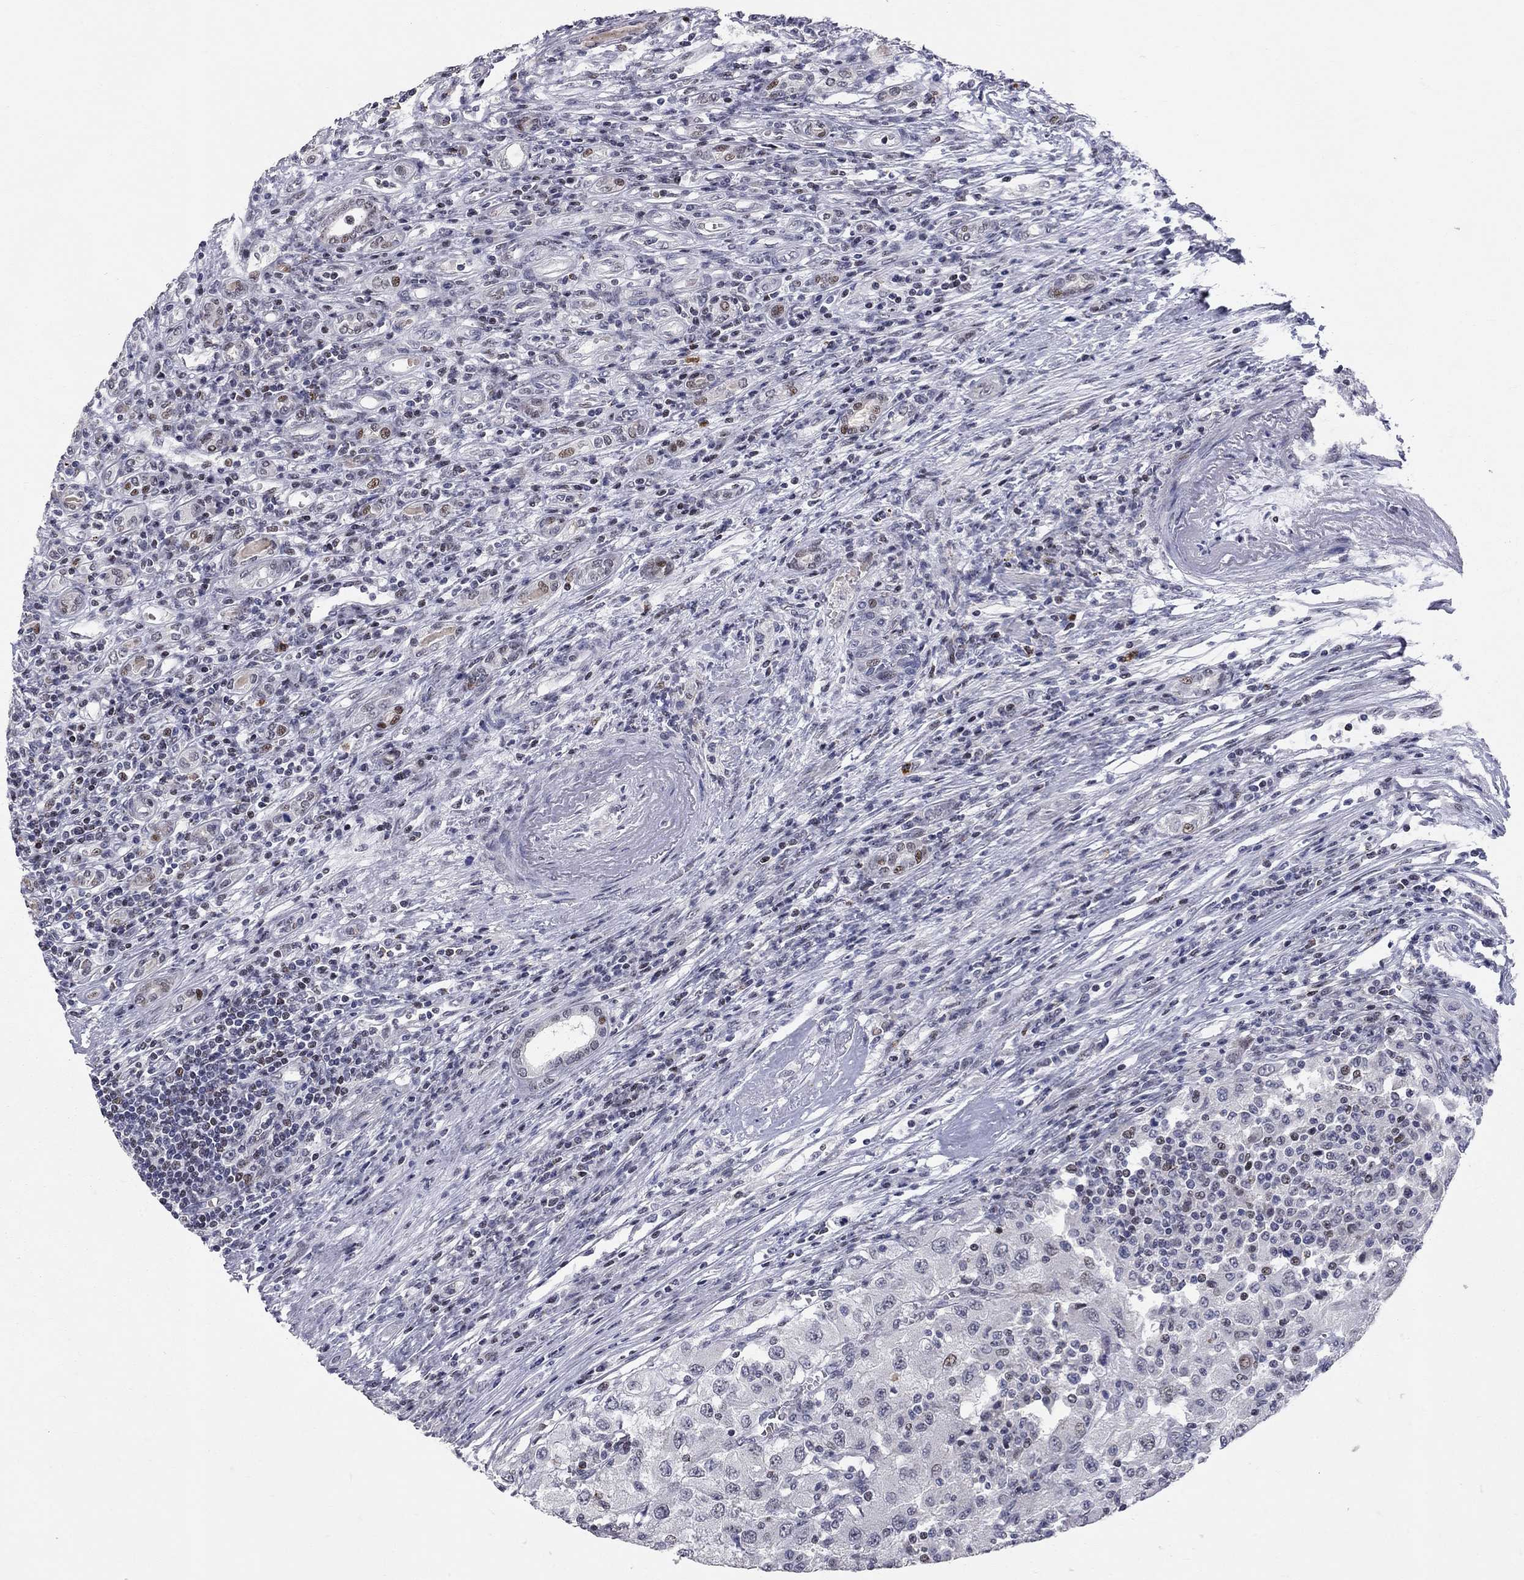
{"staining": {"intensity": "negative", "quantity": "none", "location": "none"}, "tissue": "renal cancer", "cell_type": "Tumor cells", "image_type": "cancer", "snomed": [{"axis": "morphology", "description": "Adenocarcinoma, NOS"}, {"axis": "topography", "description": "Kidney"}], "caption": "This image is of renal cancer (adenocarcinoma) stained with immunohistochemistry to label a protein in brown with the nuclei are counter-stained blue. There is no positivity in tumor cells.", "gene": "HDAC3", "patient": {"sex": "female", "age": 67}}